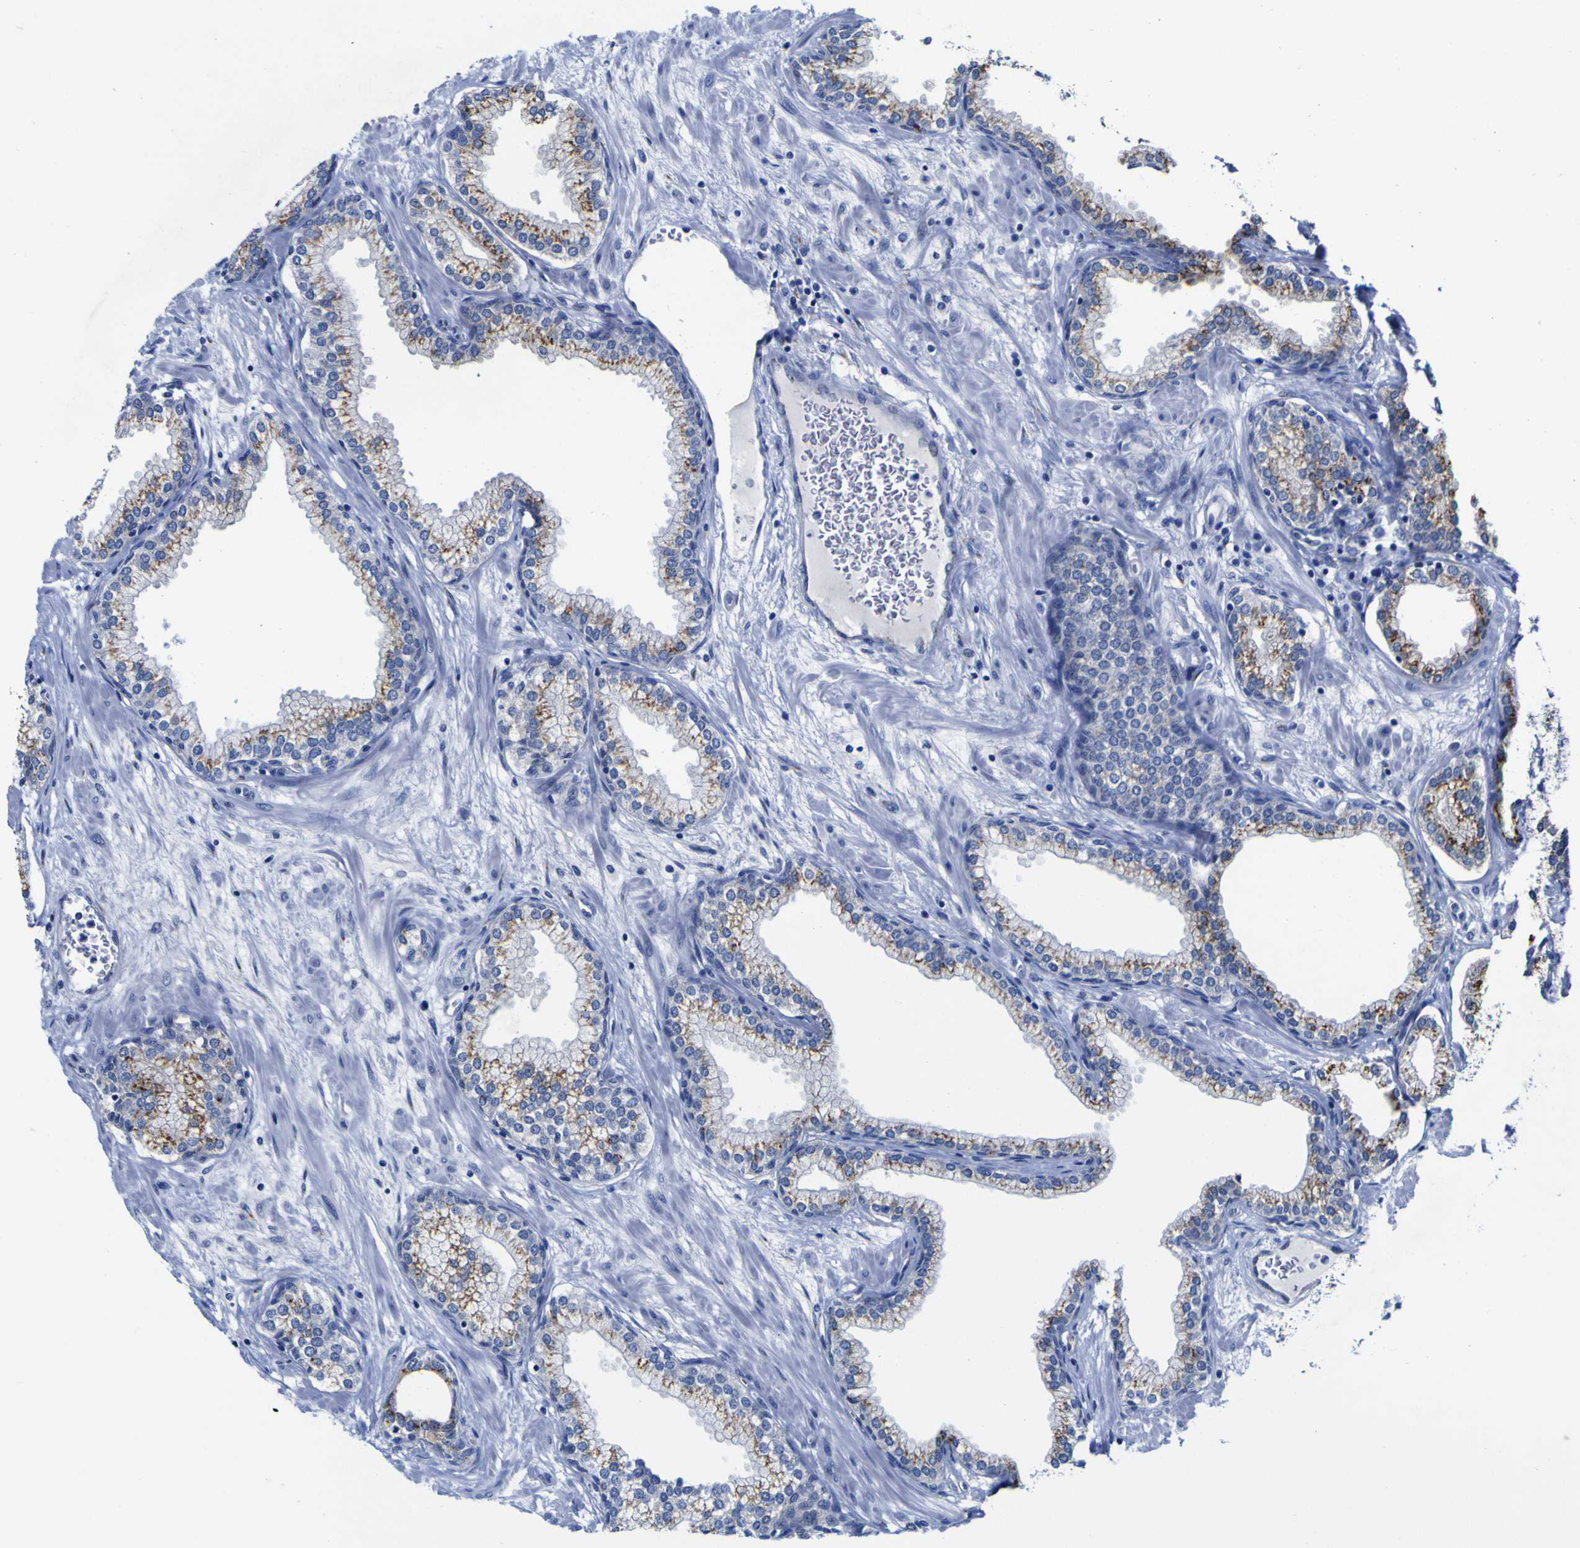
{"staining": {"intensity": "strong", "quantity": ">75%", "location": "cytoplasmic/membranous"}, "tissue": "prostate", "cell_type": "Glandular cells", "image_type": "normal", "snomed": [{"axis": "morphology", "description": "Normal tissue, NOS"}, {"axis": "morphology", "description": "Urothelial carcinoma, Low grade"}, {"axis": "topography", "description": "Urinary bladder"}, {"axis": "topography", "description": "Prostate"}], "caption": "This is a histology image of immunohistochemistry (IHC) staining of unremarkable prostate, which shows strong positivity in the cytoplasmic/membranous of glandular cells.", "gene": "GOLM1", "patient": {"sex": "male", "age": 60}}